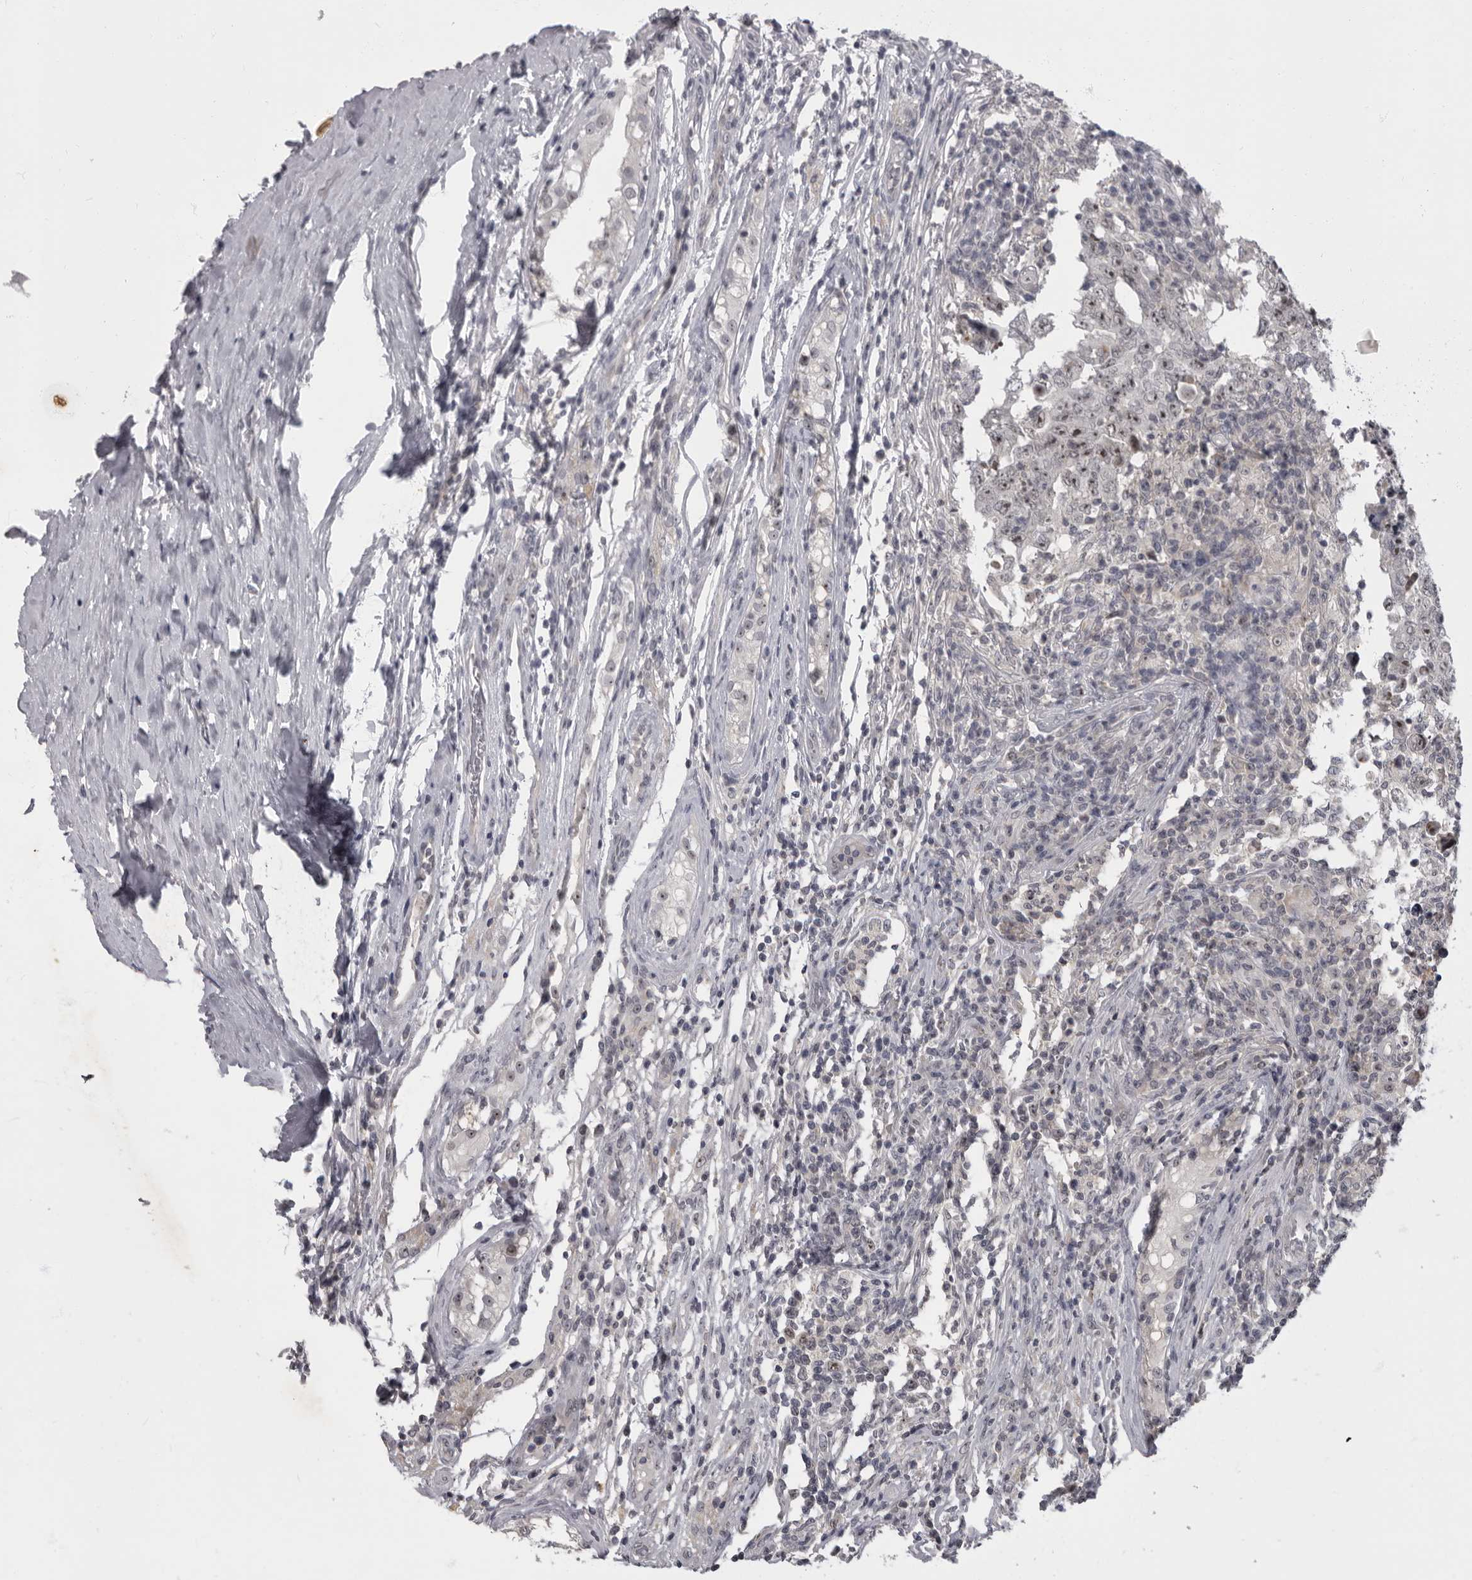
{"staining": {"intensity": "negative", "quantity": "none", "location": "none"}, "tissue": "testis cancer", "cell_type": "Tumor cells", "image_type": "cancer", "snomed": [{"axis": "morphology", "description": "Carcinoma, Embryonal, NOS"}, {"axis": "topography", "description": "Testis"}], "caption": "Protein analysis of testis embryonal carcinoma exhibits no significant positivity in tumor cells.", "gene": "MRTO4", "patient": {"sex": "male", "age": 26}}